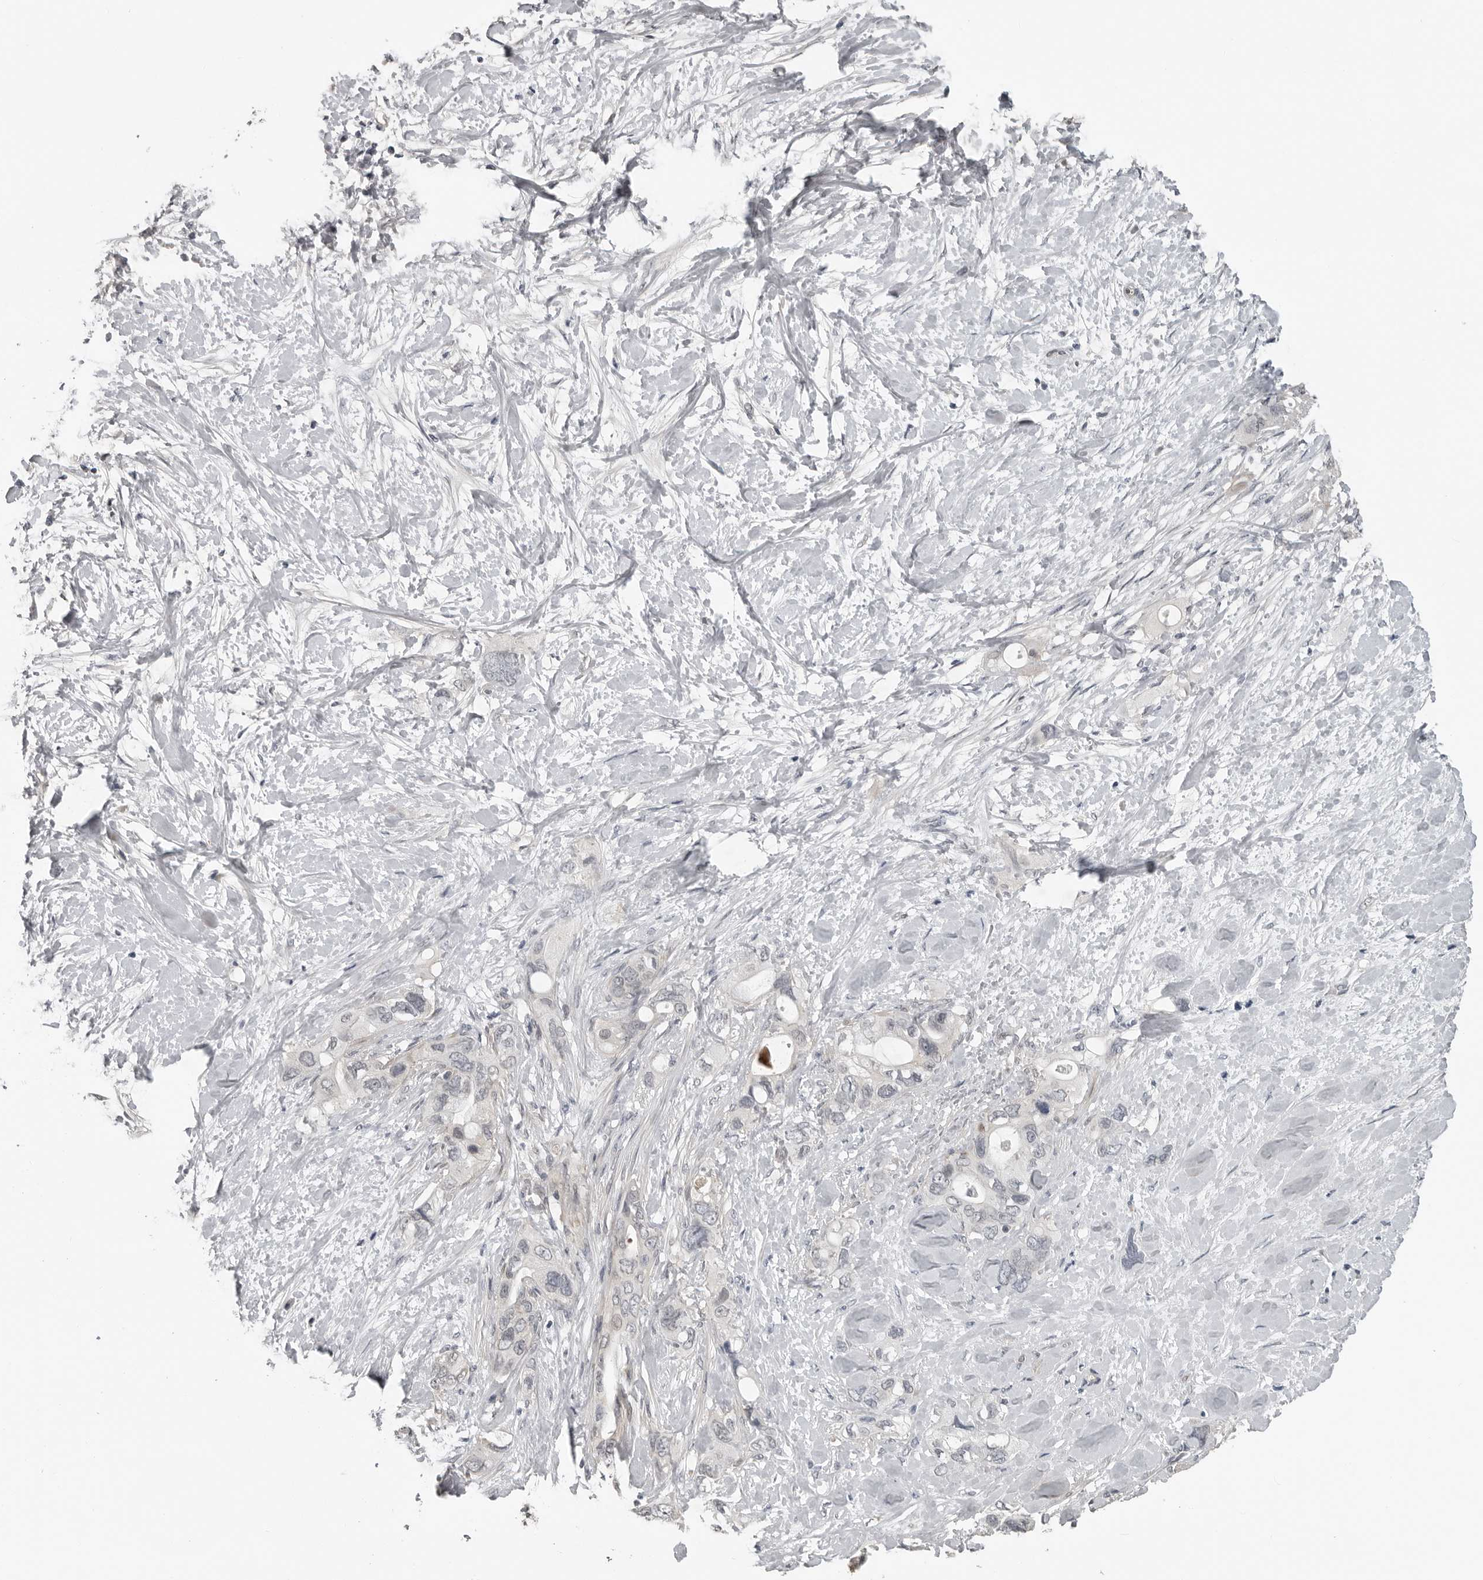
{"staining": {"intensity": "negative", "quantity": "none", "location": "none"}, "tissue": "pancreatic cancer", "cell_type": "Tumor cells", "image_type": "cancer", "snomed": [{"axis": "morphology", "description": "Adenocarcinoma, NOS"}, {"axis": "topography", "description": "Pancreas"}], "caption": "Micrograph shows no significant protein staining in tumor cells of pancreatic cancer (adenocarcinoma).", "gene": "PRRX2", "patient": {"sex": "female", "age": 56}}